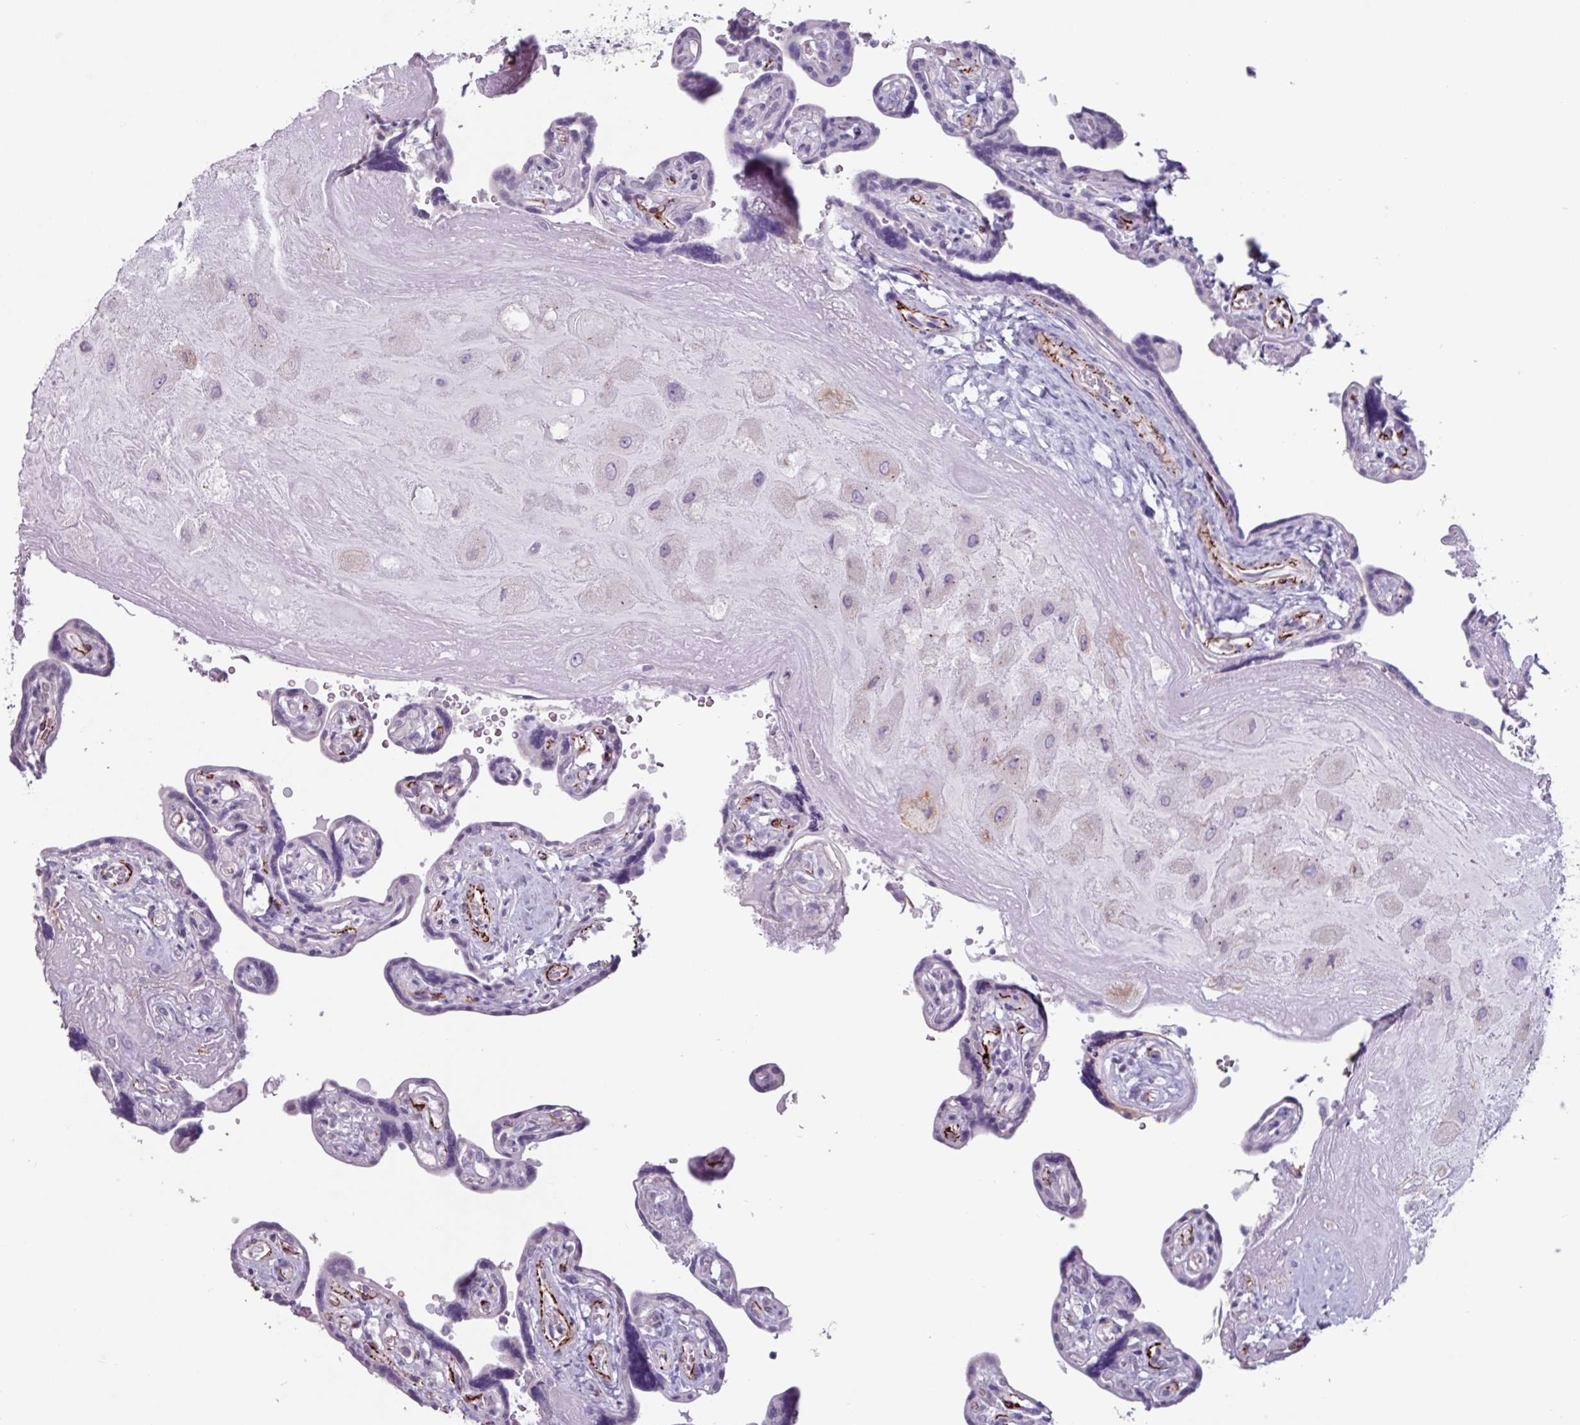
{"staining": {"intensity": "negative", "quantity": "none", "location": "none"}, "tissue": "placenta", "cell_type": "Decidual cells", "image_type": "normal", "snomed": [{"axis": "morphology", "description": "Normal tissue, NOS"}, {"axis": "topography", "description": "Placenta"}], "caption": "IHC of unremarkable human placenta shows no expression in decidual cells. (DAB immunohistochemistry, high magnification).", "gene": "BTD", "patient": {"sex": "female", "age": 32}}